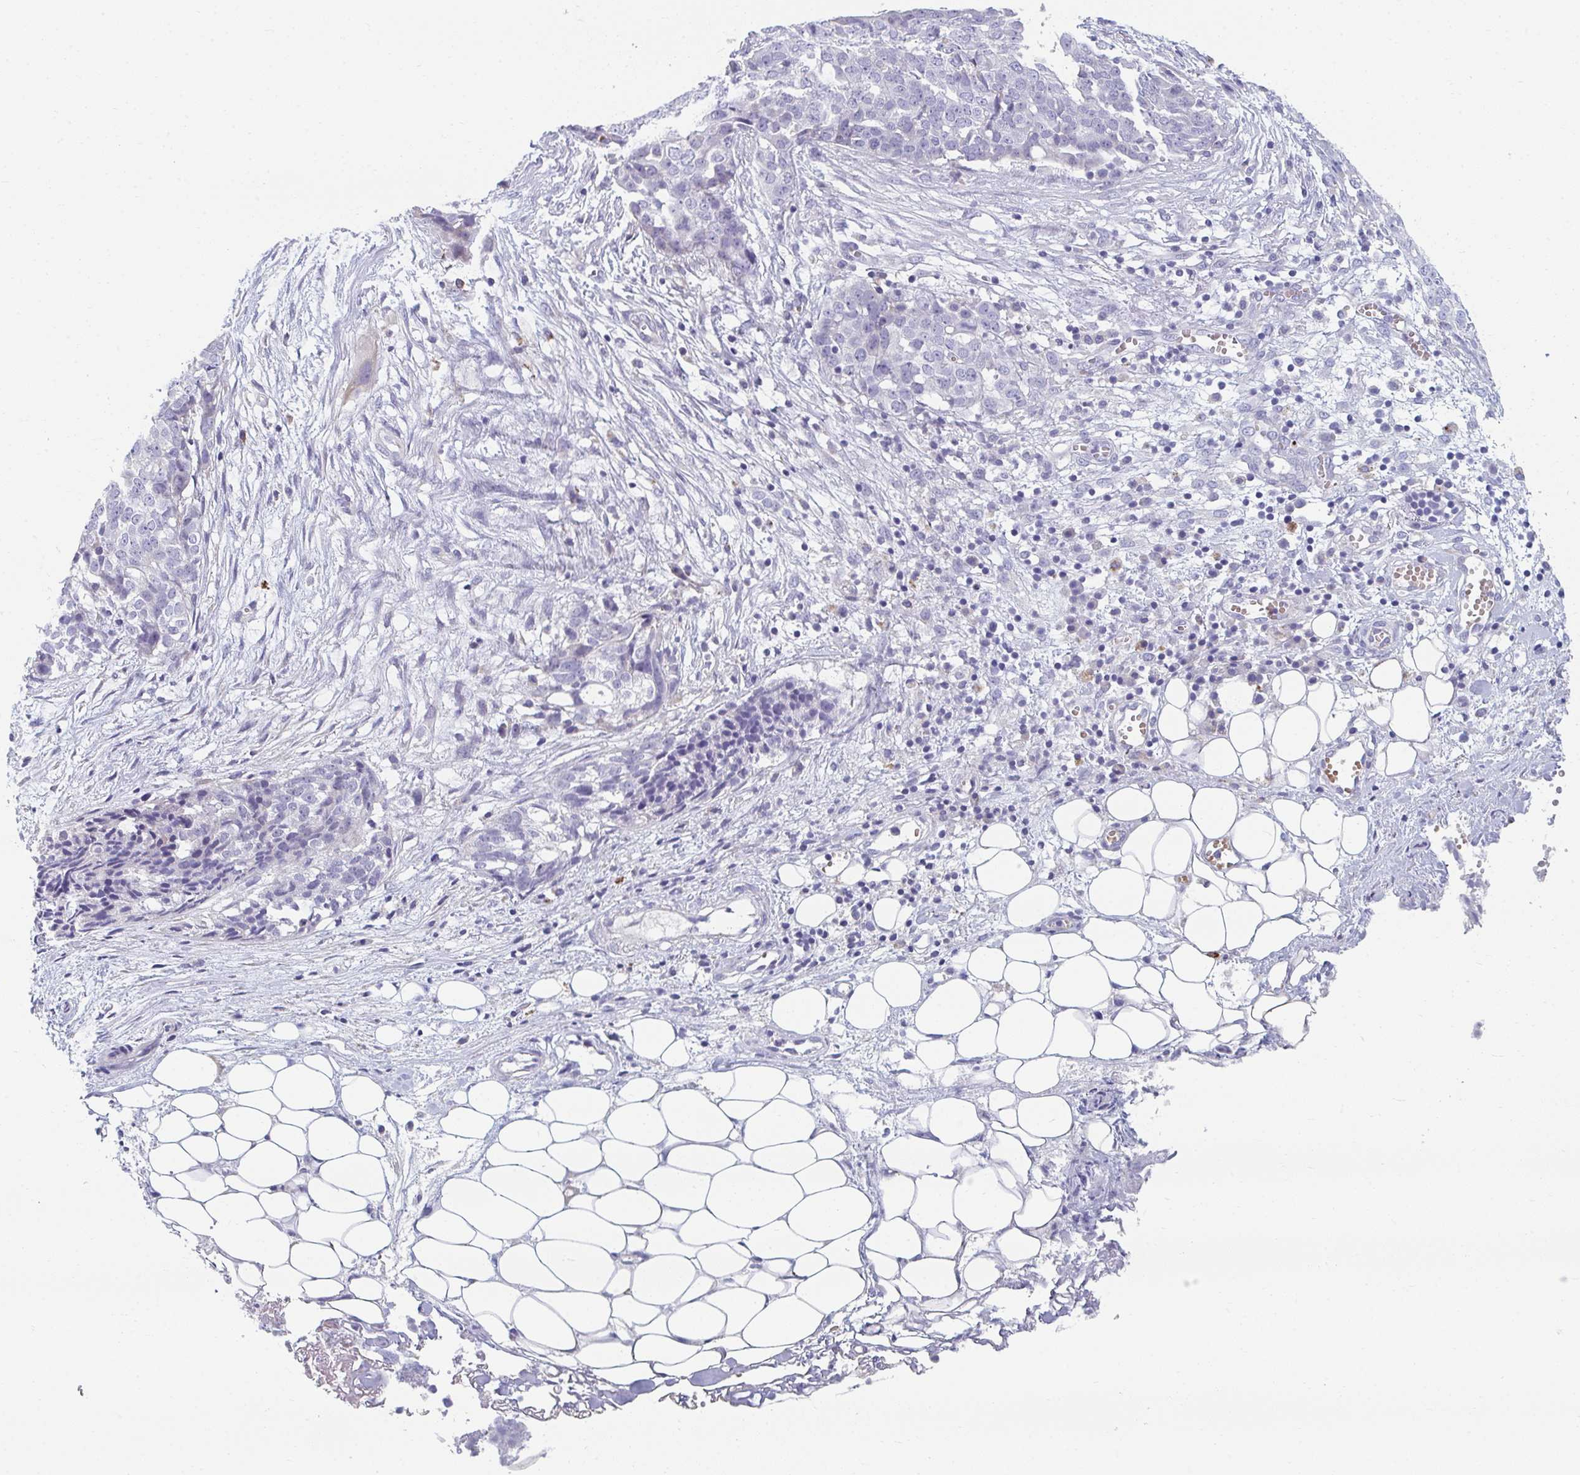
{"staining": {"intensity": "negative", "quantity": "none", "location": "none"}, "tissue": "ovarian cancer", "cell_type": "Tumor cells", "image_type": "cancer", "snomed": [{"axis": "morphology", "description": "Cystadenocarcinoma, serous, NOS"}, {"axis": "topography", "description": "Soft tissue"}, {"axis": "topography", "description": "Ovary"}], "caption": "A high-resolution histopathology image shows immunohistochemistry (IHC) staining of ovarian cancer, which exhibits no significant positivity in tumor cells.", "gene": "EIF1AD", "patient": {"sex": "female", "age": 57}}